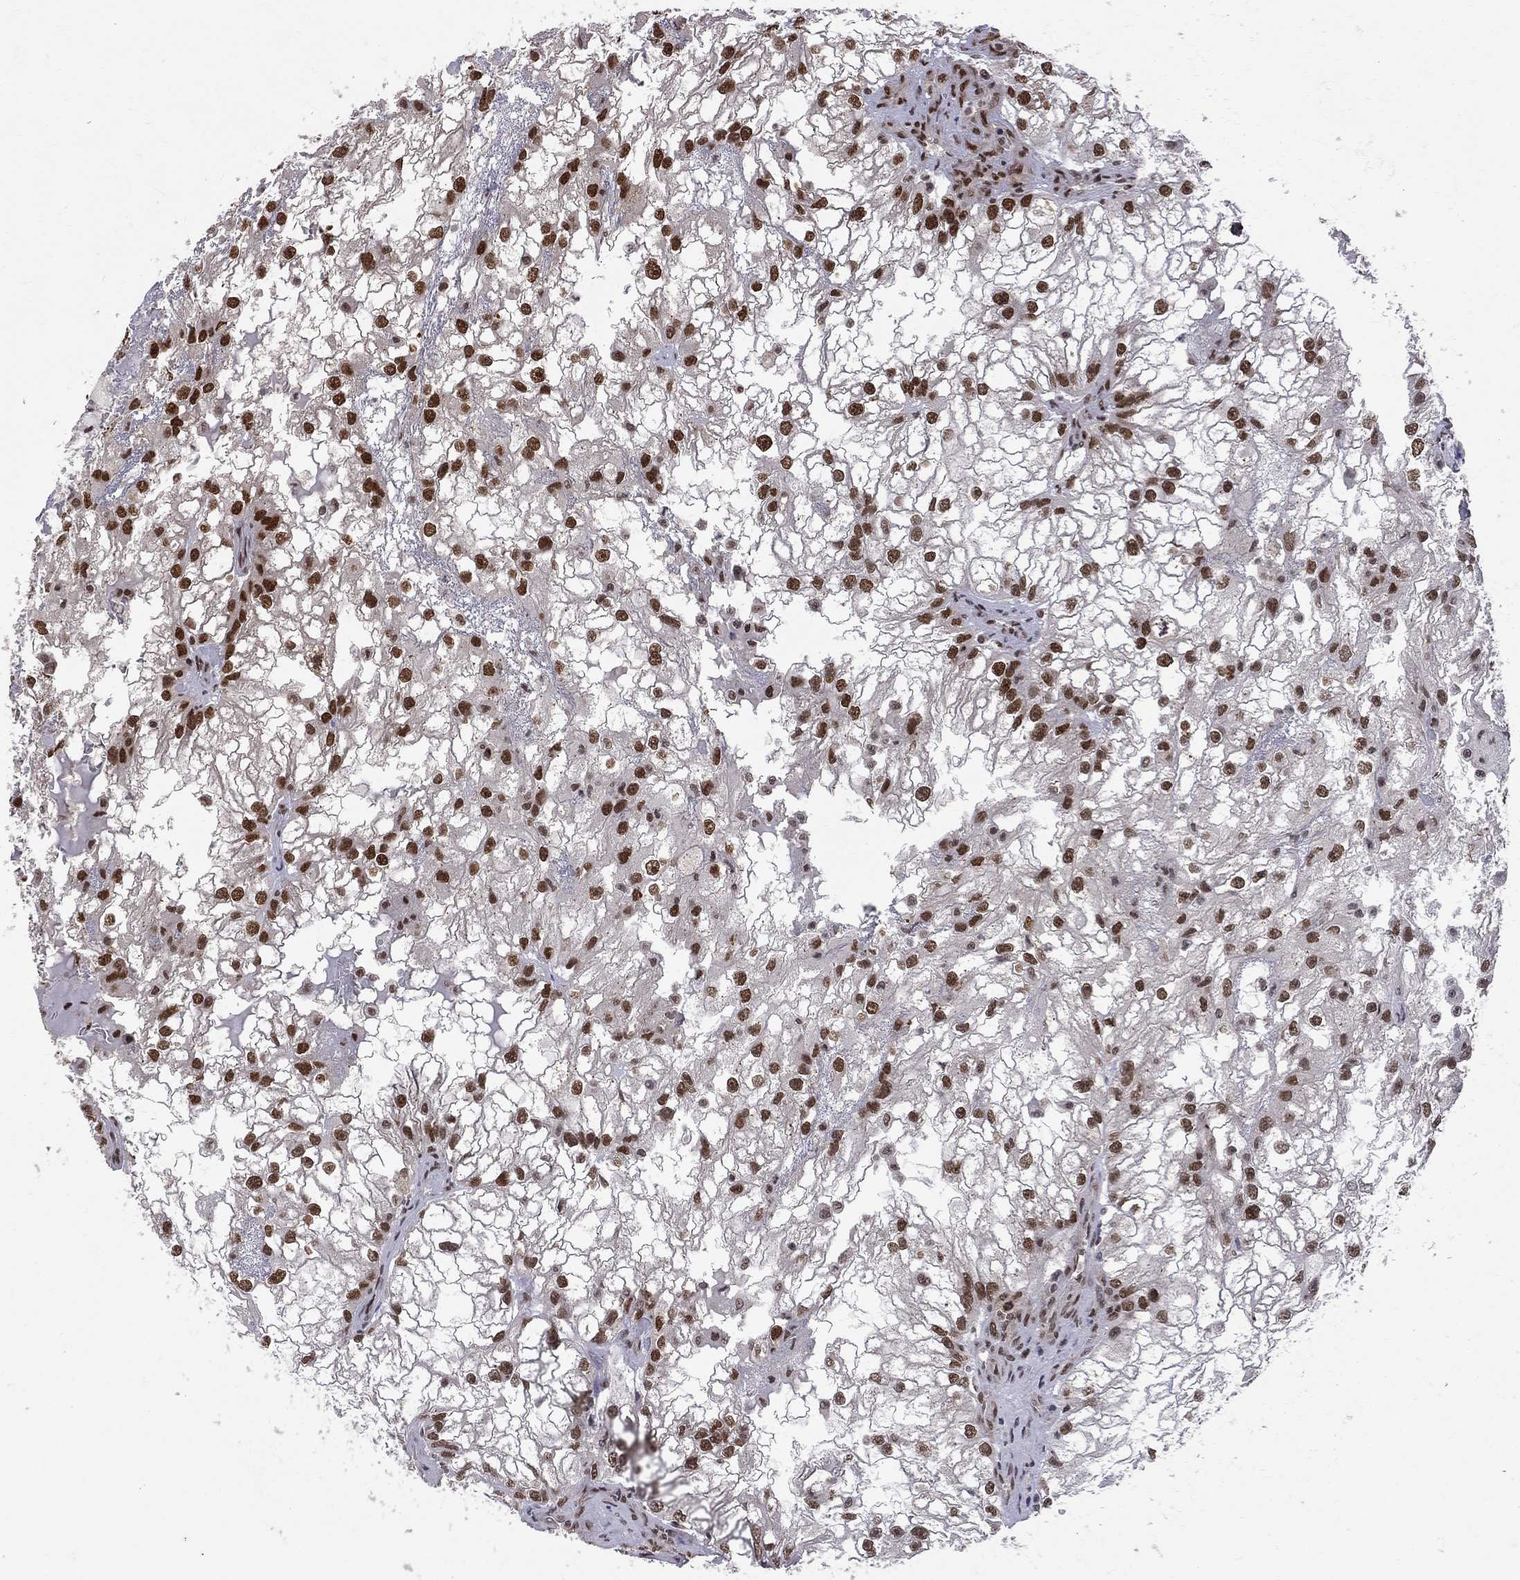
{"staining": {"intensity": "strong", "quantity": ">75%", "location": "nuclear"}, "tissue": "renal cancer", "cell_type": "Tumor cells", "image_type": "cancer", "snomed": [{"axis": "morphology", "description": "Adenocarcinoma, NOS"}, {"axis": "topography", "description": "Kidney"}], "caption": "Immunohistochemical staining of human adenocarcinoma (renal) shows high levels of strong nuclear staining in approximately >75% of tumor cells.", "gene": "SAP30L", "patient": {"sex": "male", "age": 59}}